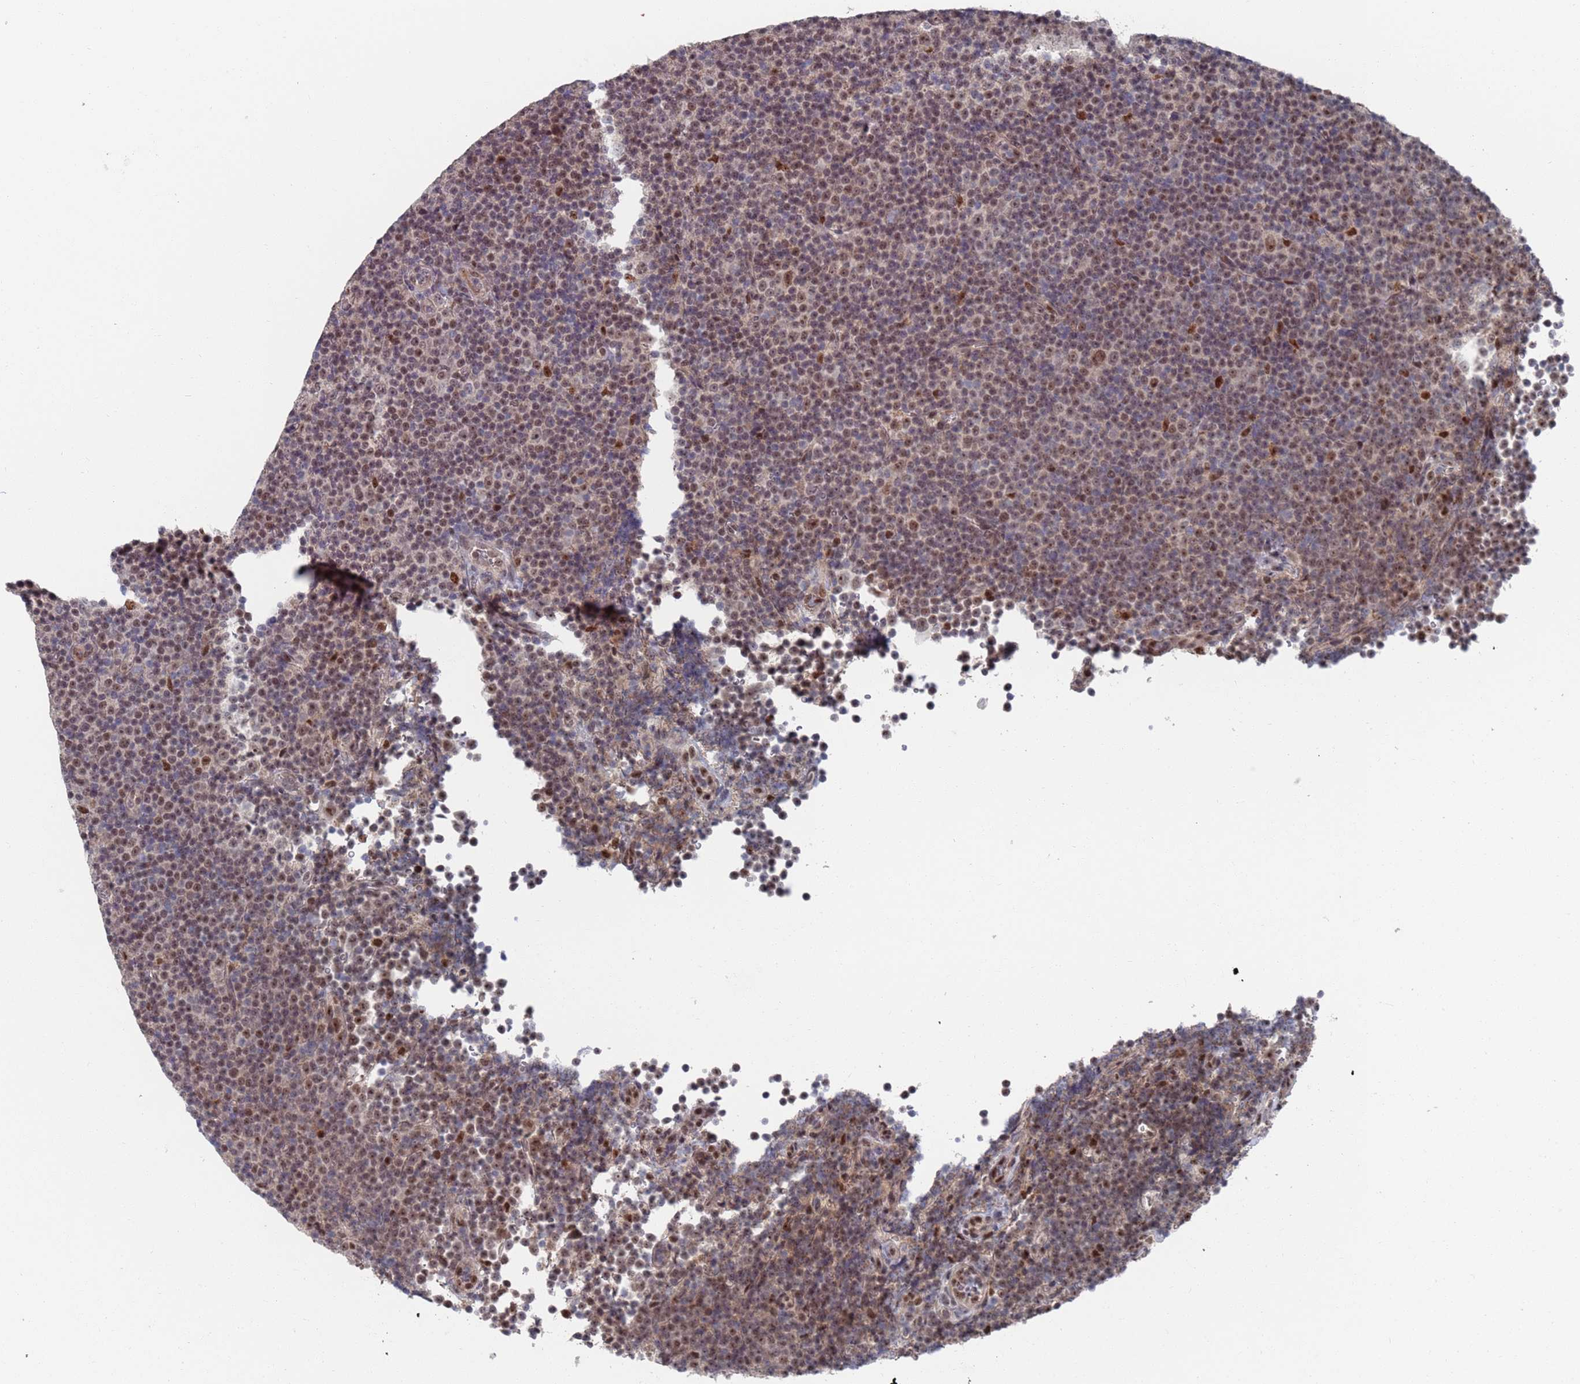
{"staining": {"intensity": "moderate", "quantity": ">75%", "location": "nuclear"}, "tissue": "lymphoma", "cell_type": "Tumor cells", "image_type": "cancer", "snomed": [{"axis": "morphology", "description": "Malignant lymphoma, non-Hodgkin's type, Low grade"}, {"axis": "topography", "description": "Lymph node"}], "caption": "Immunohistochemical staining of human lymphoma displays medium levels of moderate nuclear protein positivity in about >75% of tumor cells.", "gene": "RPP25", "patient": {"sex": "female", "age": 67}}